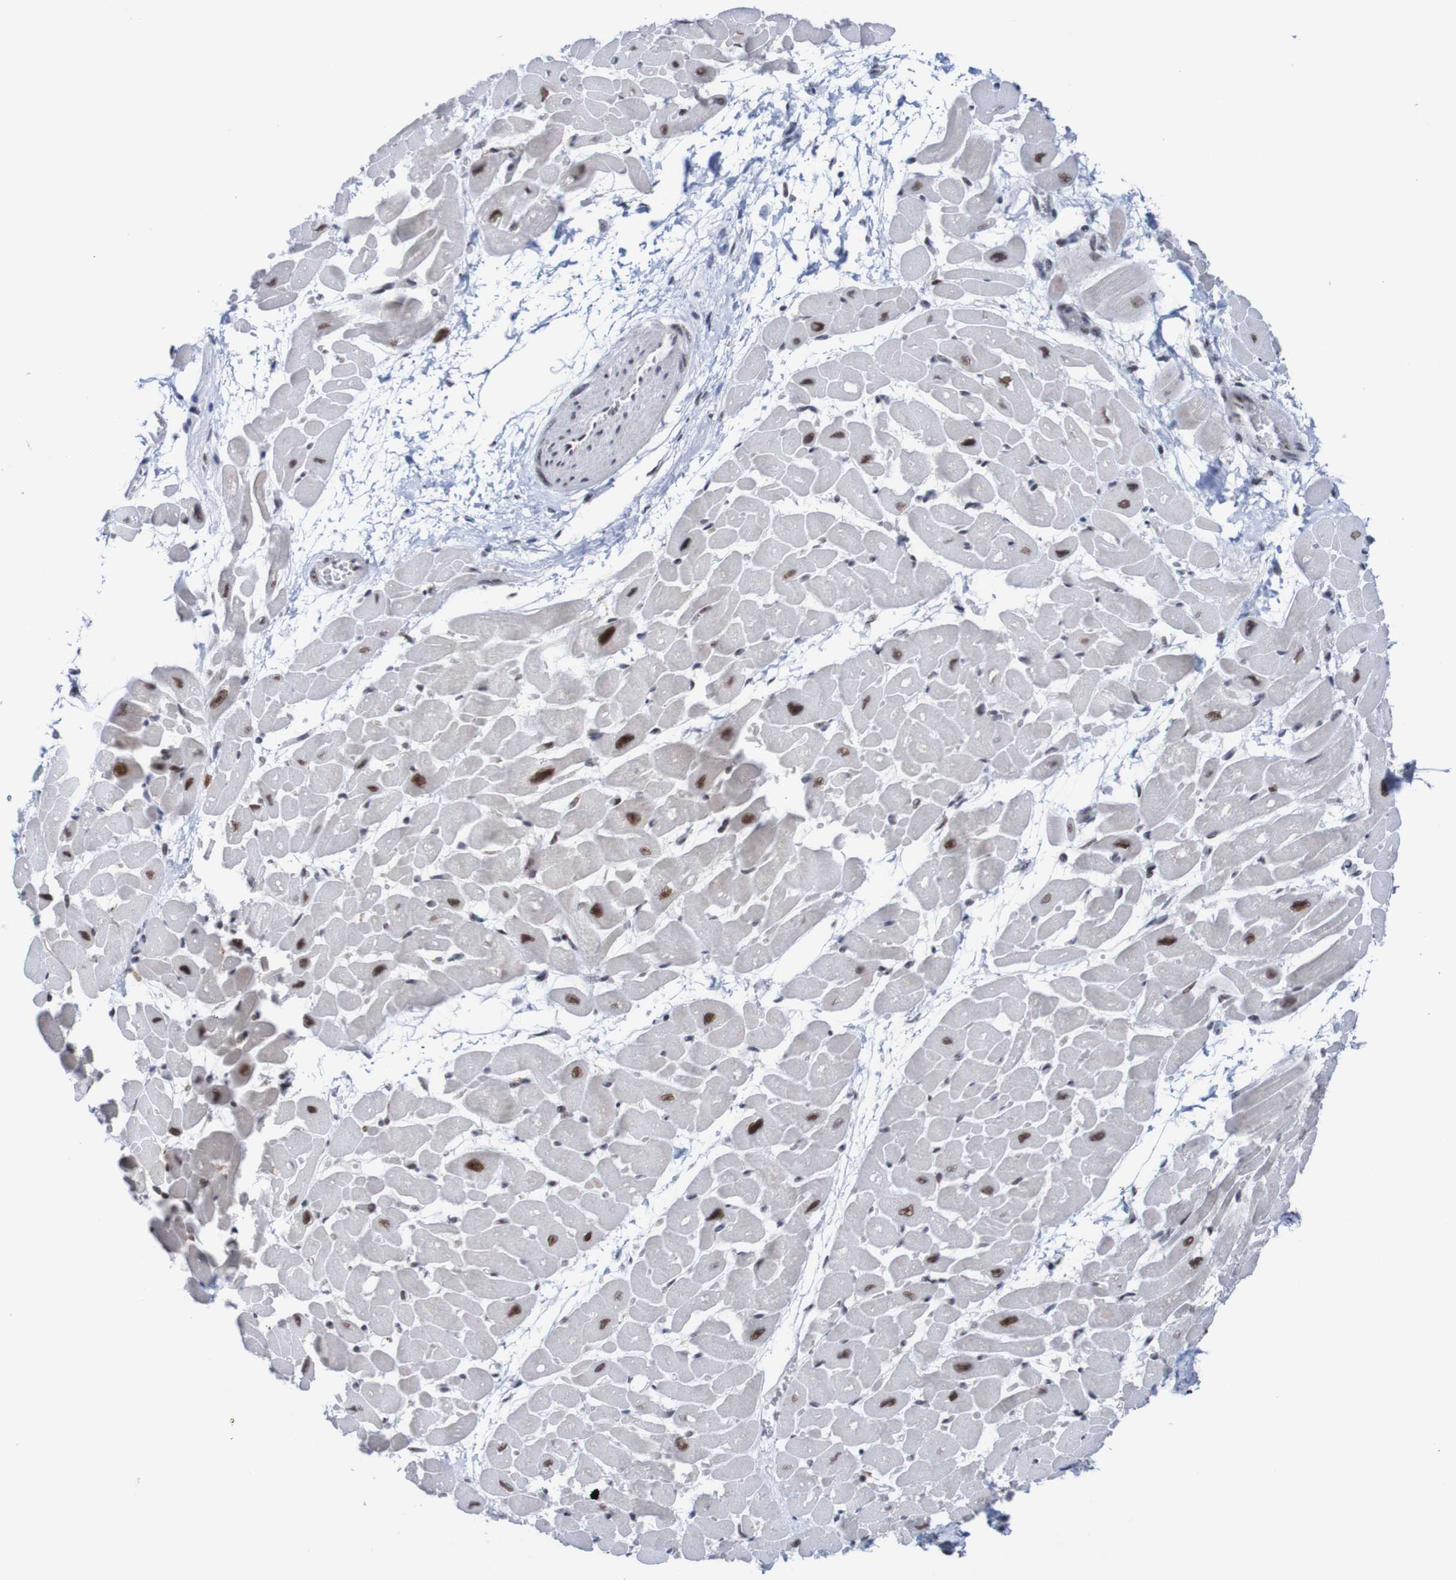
{"staining": {"intensity": "strong", "quantity": "<25%", "location": "nuclear"}, "tissue": "heart muscle", "cell_type": "Cardiomyocytes", "image_type": "normal", "snomed": [{"axis": "morphology", "description": "Normal tissue, NOS"}, {"axis": "topography", "description": "Heart"}], "caption": "A medium amount of strong nuclear positivity is present in about <25% of cardiomyocytes in unremarkable heart muscle.", "gene": "CDC5L", "patient": {"sex": "male", "age": 45}}